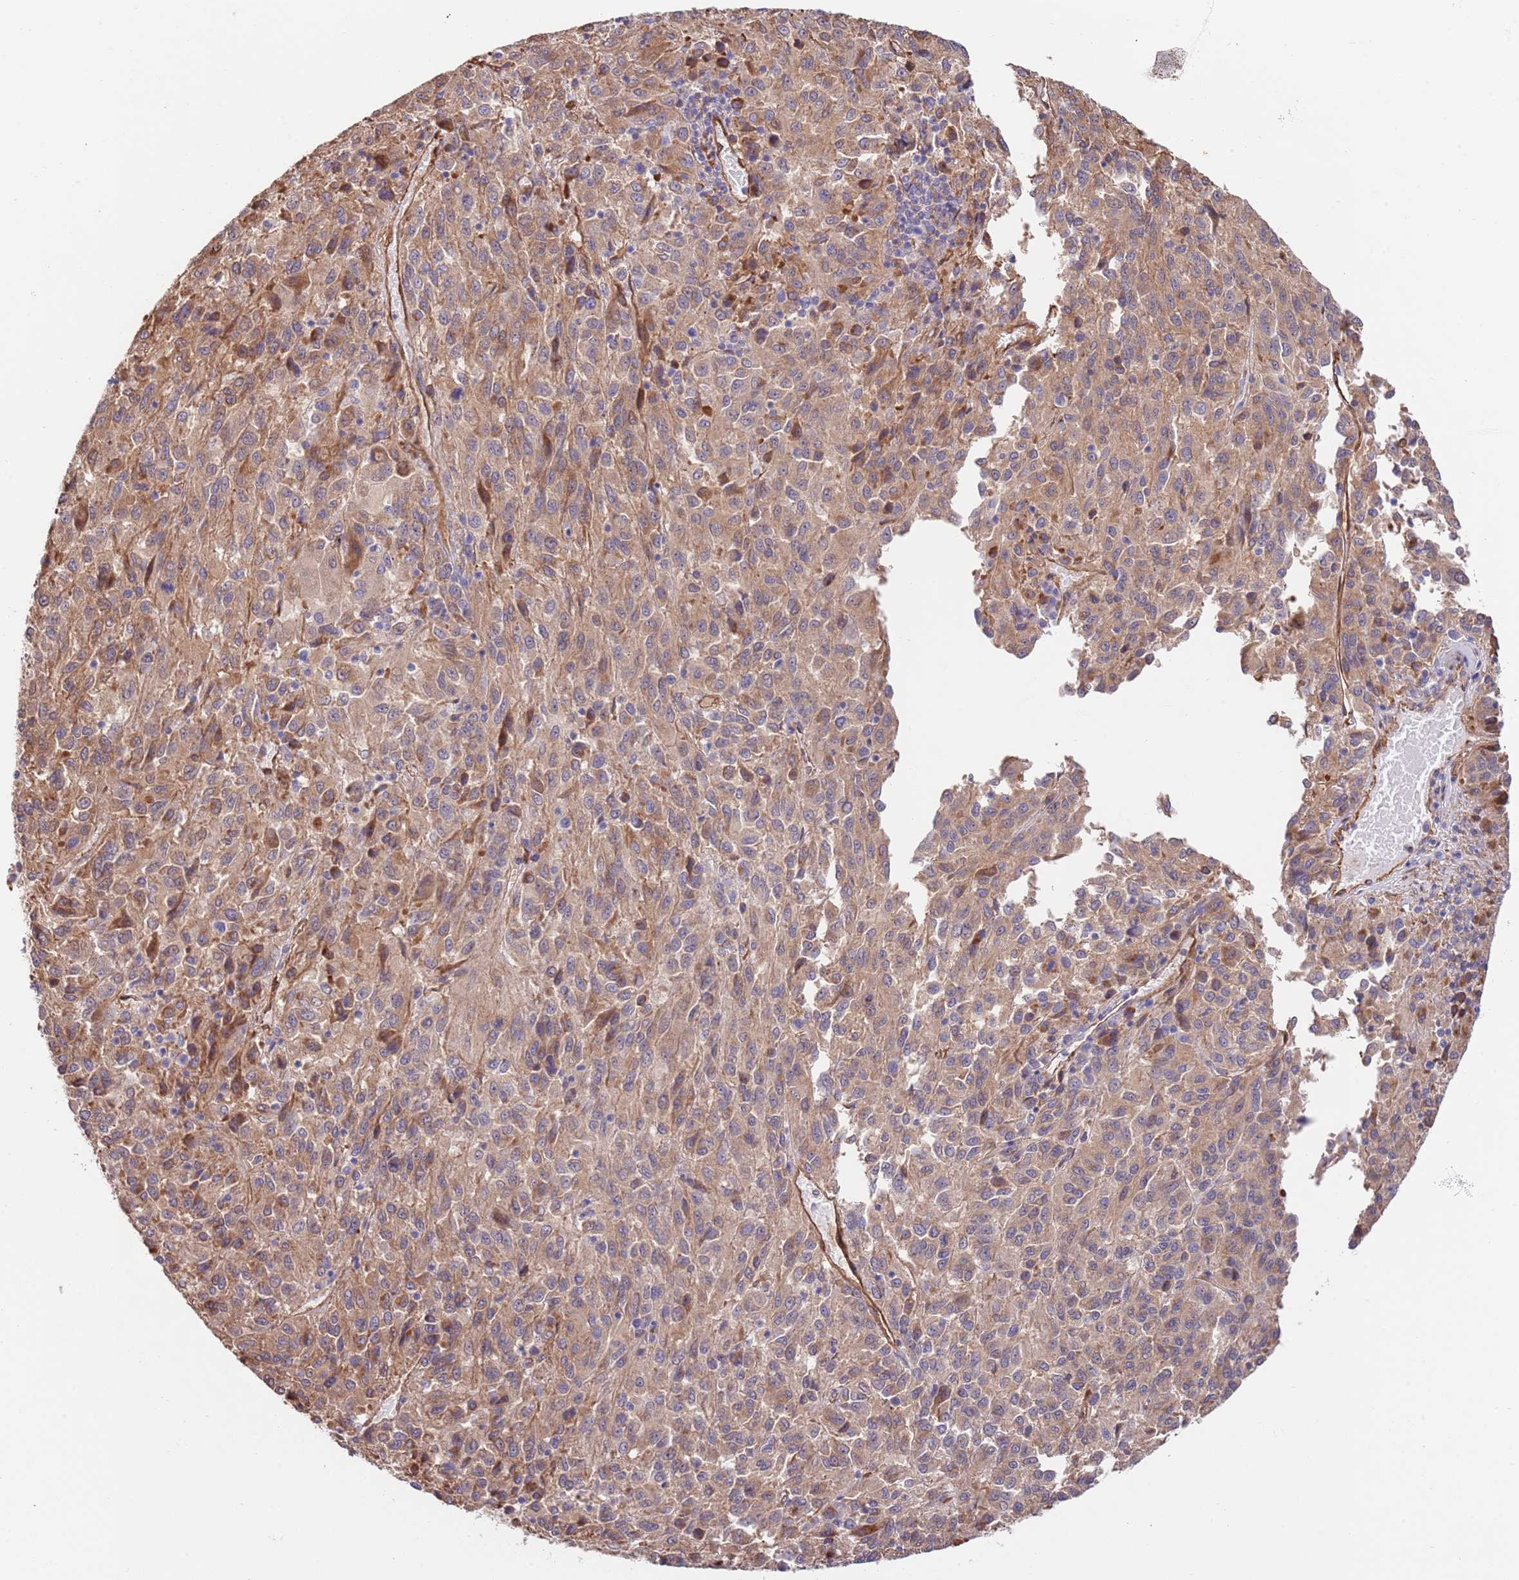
{"staining": {"intensity": "moderate", "quantity": ">75%", "location": "cytoplasmic/membranous"}, "tissue": "melanoma", "cell_type": "Tumor cells", "image_type": "cancer", "snomed": [{"axis": "morphology", "description": "Malignant melanoma, Metastatic site"}, {"axis": "topography", "description": "Lung"}], "caption": "Protein staining displays moderate cytoplasmic/membranous expression in about >75% of tumor cells in malignant melanoma (metastatic site). (DAB = brown stain, brightfield microscopy at high magnification).", "gene": "BPNT1", "patient": {"sex": "male", "age": 64}}